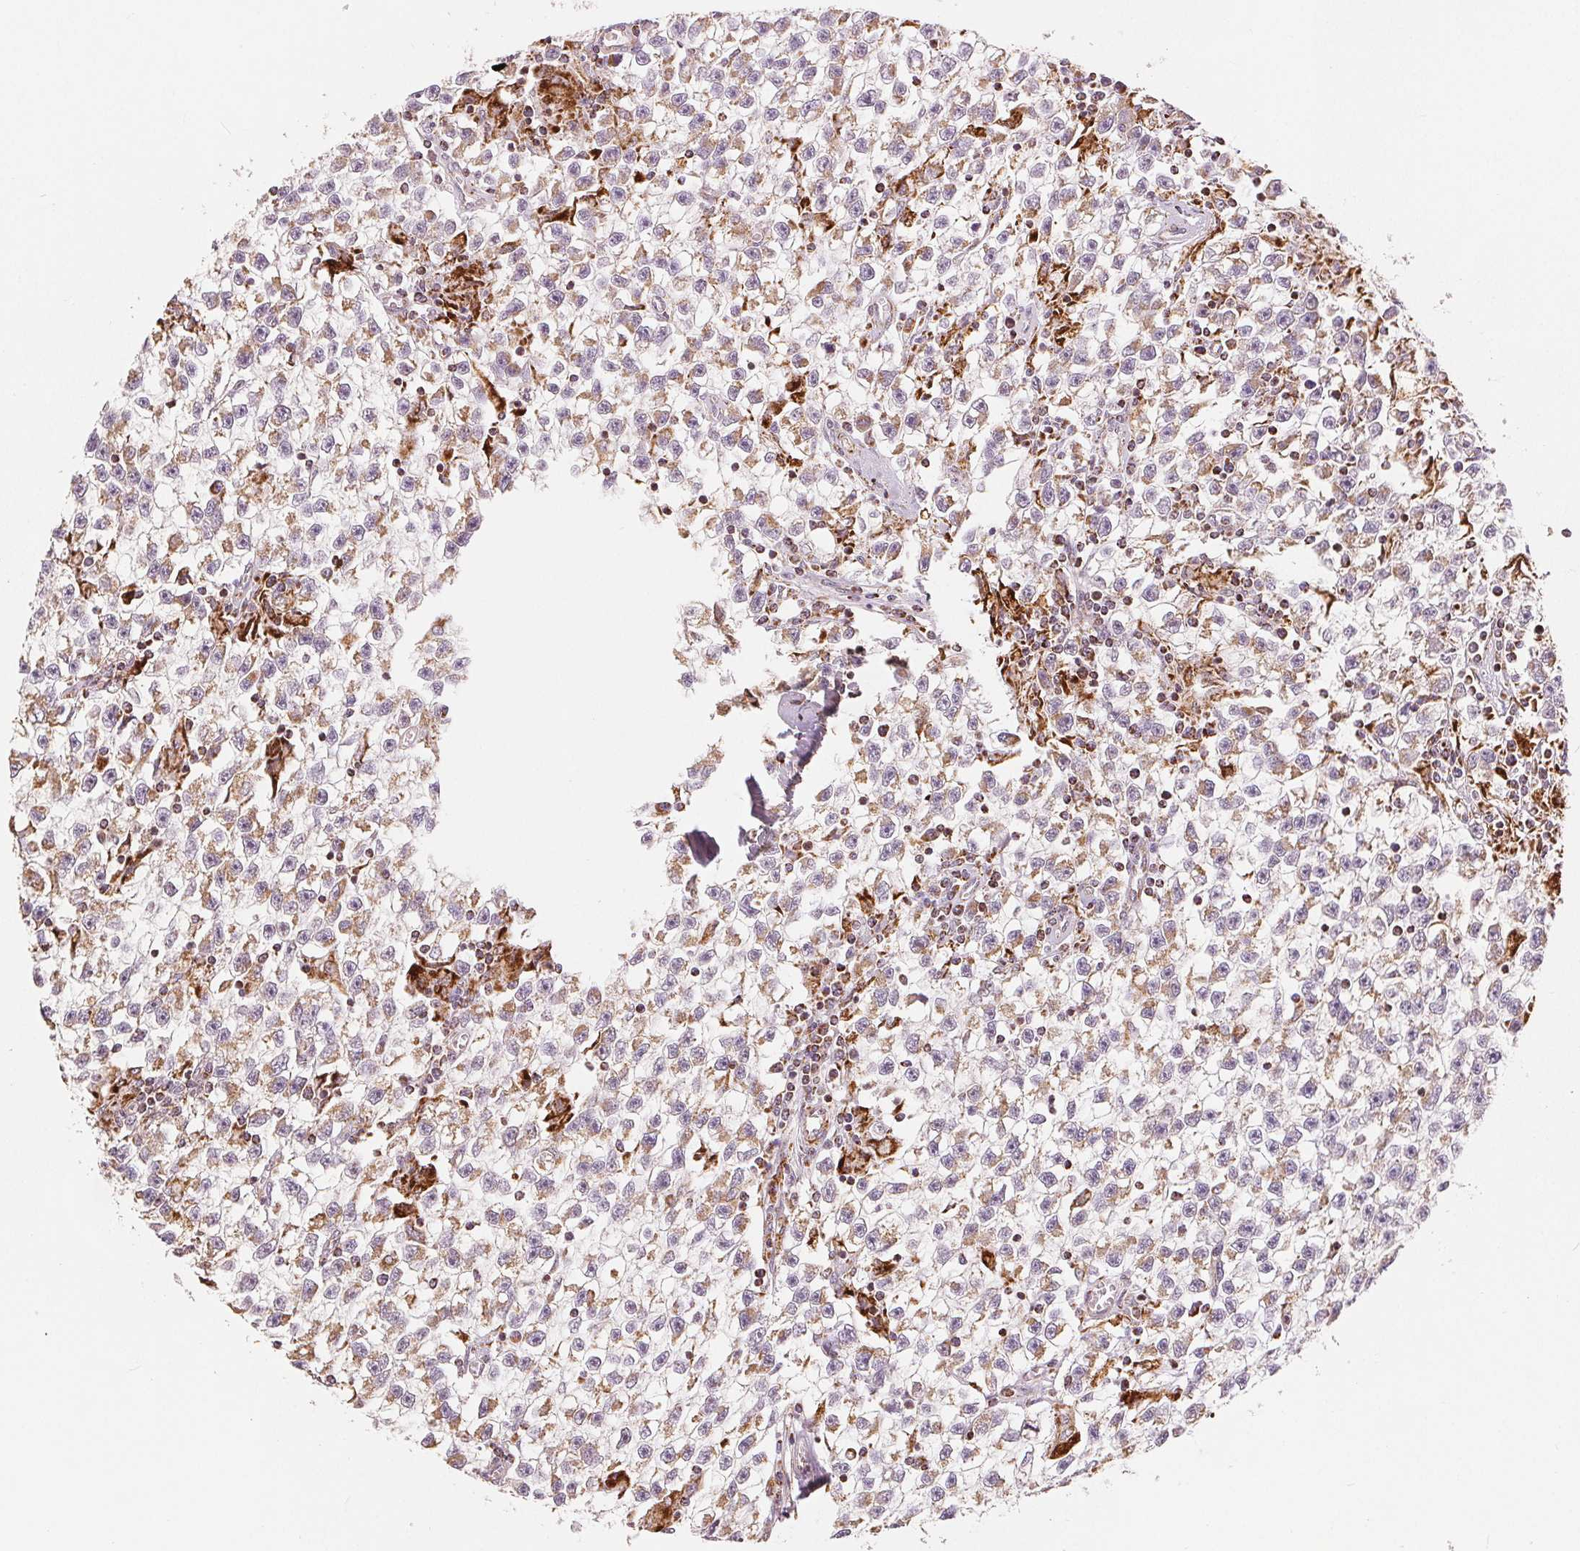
{"staining": {"intensity": "weak", "quantity": "<25%", "location": "cytoplasmic/membranous"}, "tissue": "testis cancer", "cell_type": "Tumor cells", "image_type": "cancer", "snomed": [{"axis": "morphology", "description": "Seminoma, NOS"}, {"axis": "topography", "description": "Testis"}], "caption": "Immunohistochemistry (IHC) of human testis seminoma shows no expression in tumor cells.", "gene": "SDHB", "patient": {"sex": "male", "age": 31}}